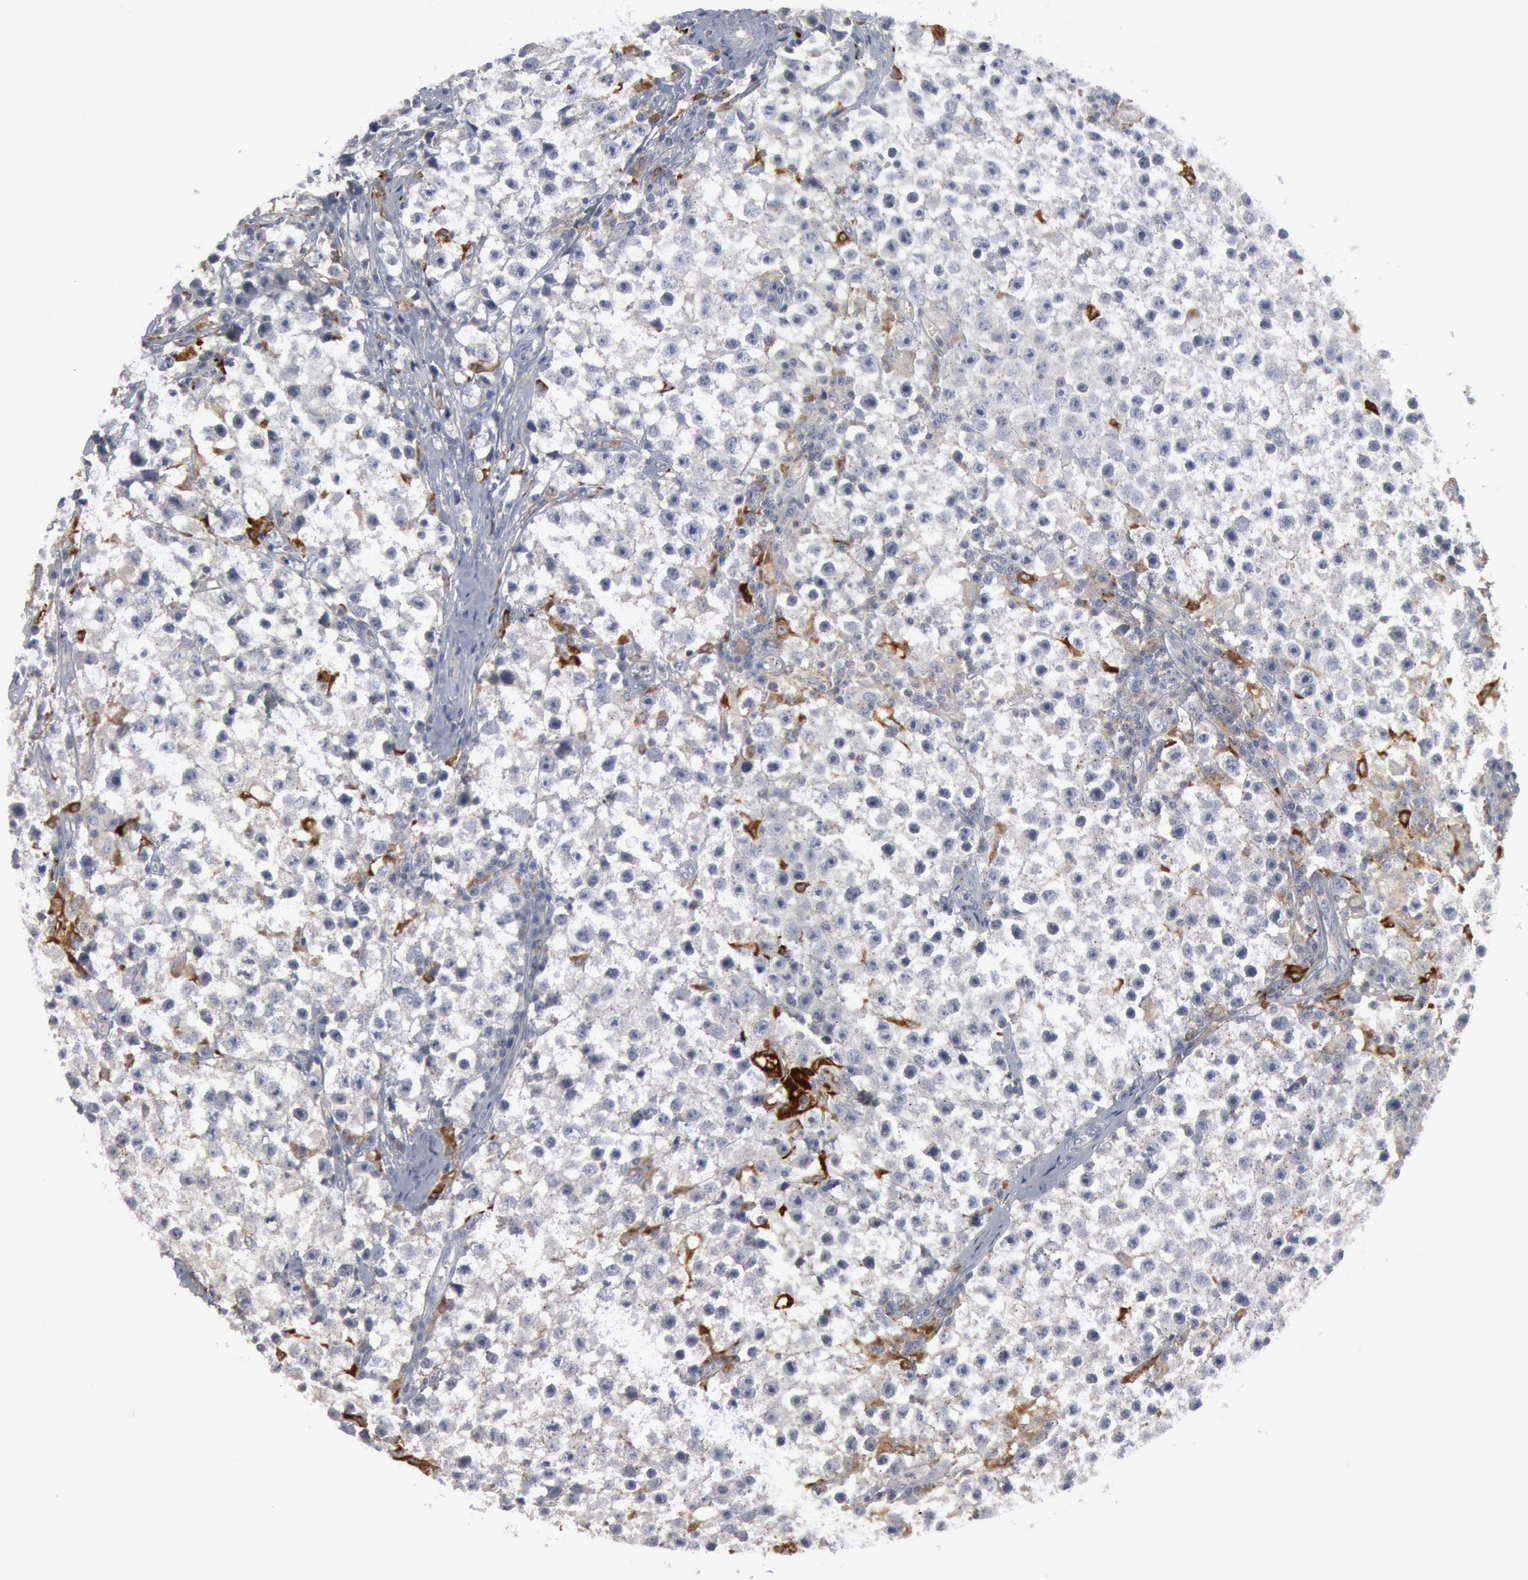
{"staining": {"intensity": "negative", "quantity": "none", "location": "none"}, "tissue": "testis cancer", "cell_type": "Tumor cells", "image_type": "cancer", "snomed": [{"axis": "morphology", "description": "Seminoma, NOS"}, {"axis": "topography", "description": "Testis"}], "caption": "Human testis cancer stained for a protein using immunohistochemistry (IHC) reveals no positivity in tumor cells.", "gene": "C1QC", "patient": {"sex": "male", "age": 35}}